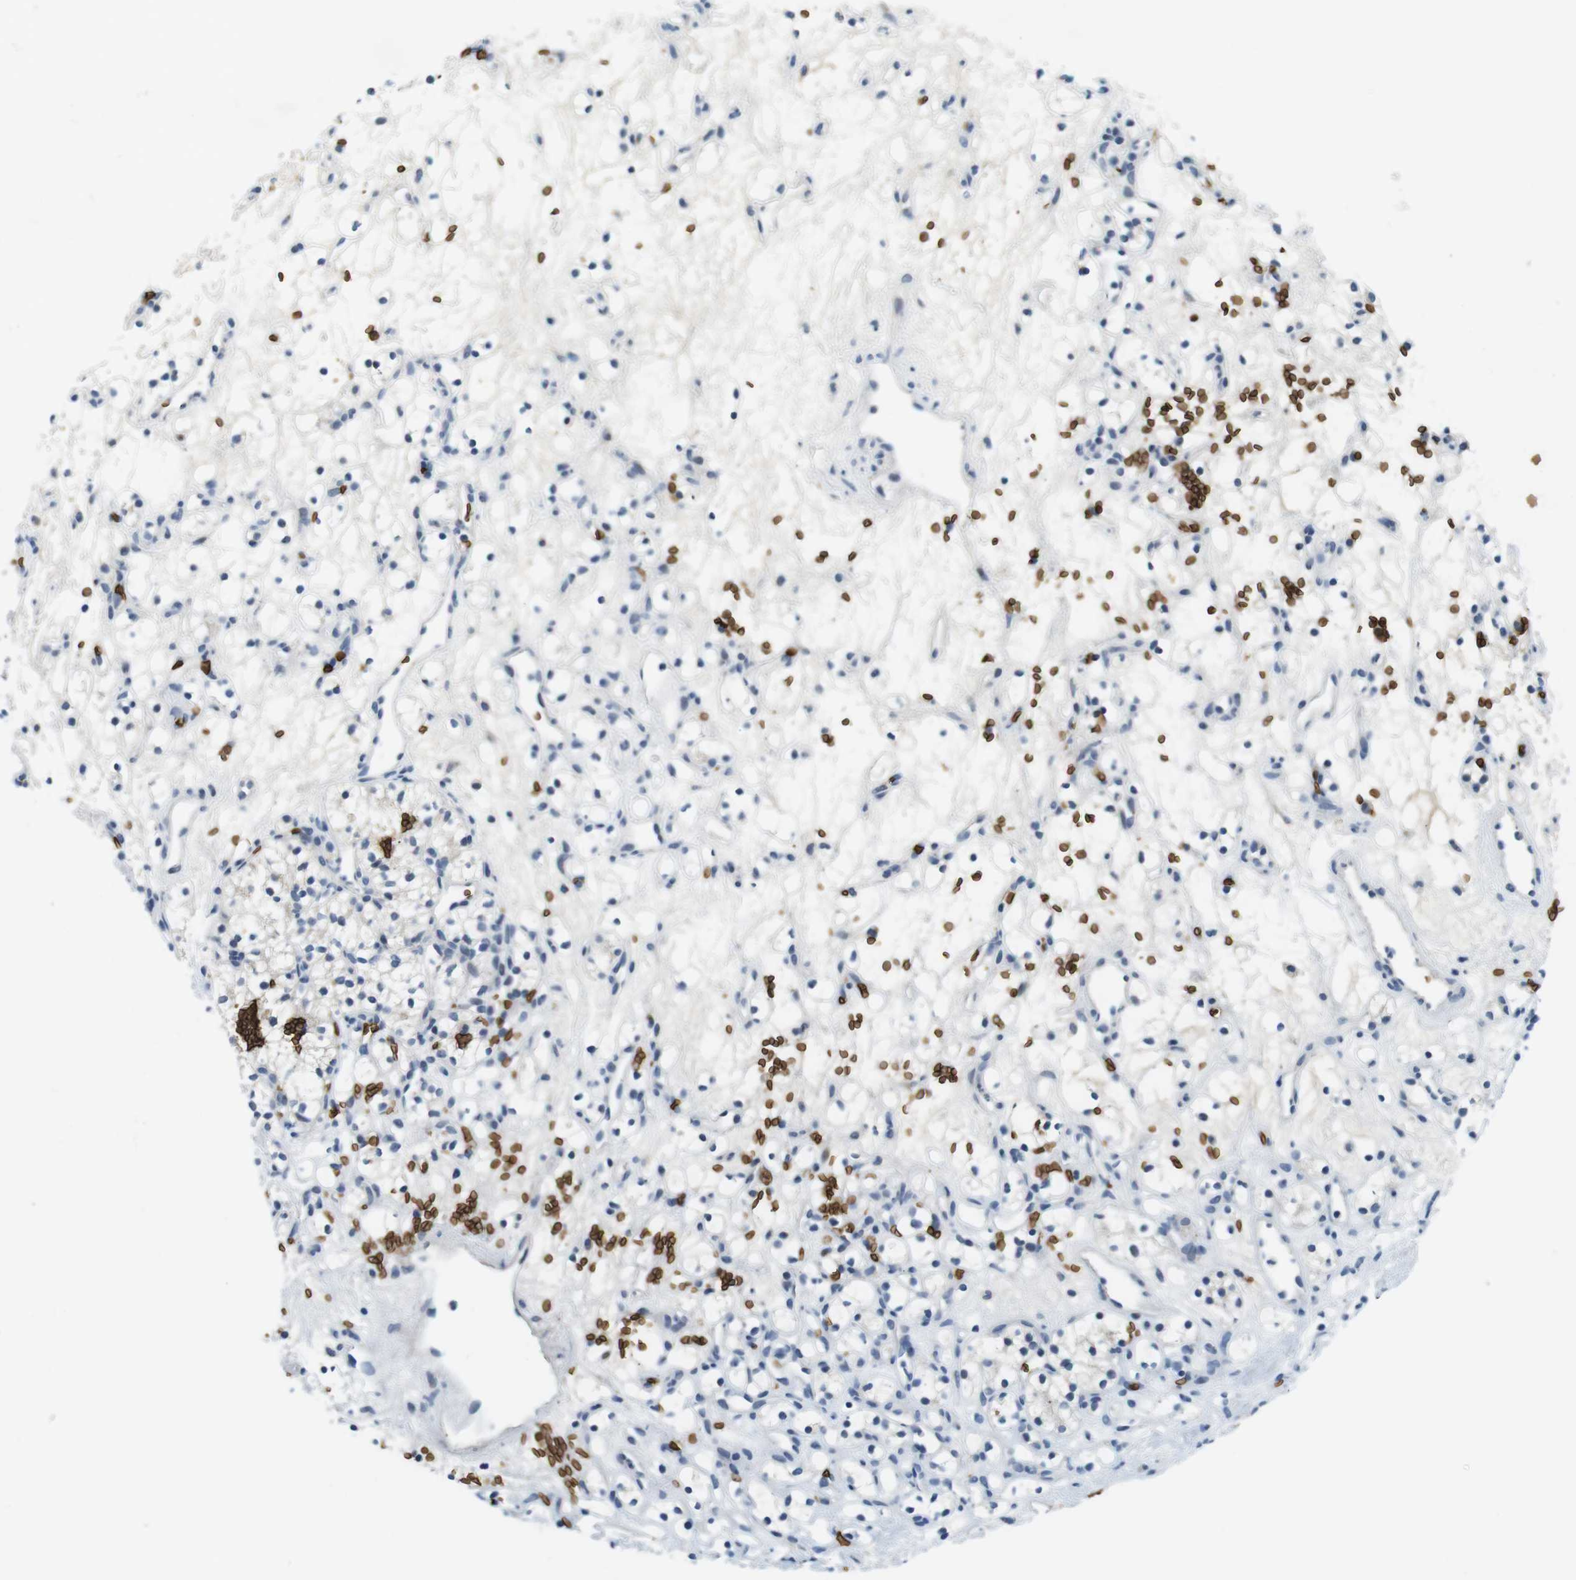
{"staining": {"intensity": "negative", "quantity": "none", "location": "none"}, "tissue": "renal cancer", "cell_type": "Tumor cells", "image_type": "cancer", "snomed": [{"axis": "morphology", "description": "Adenocarcinoma, NOS"}, {"axis": "topography", "description": "Kidney"}], "caption": "Micrograph shows no significant protein expression in tumor cells of renal cancer.", "gene": "SLC4A1", "patient": {"sex": "female", "age": 60}}